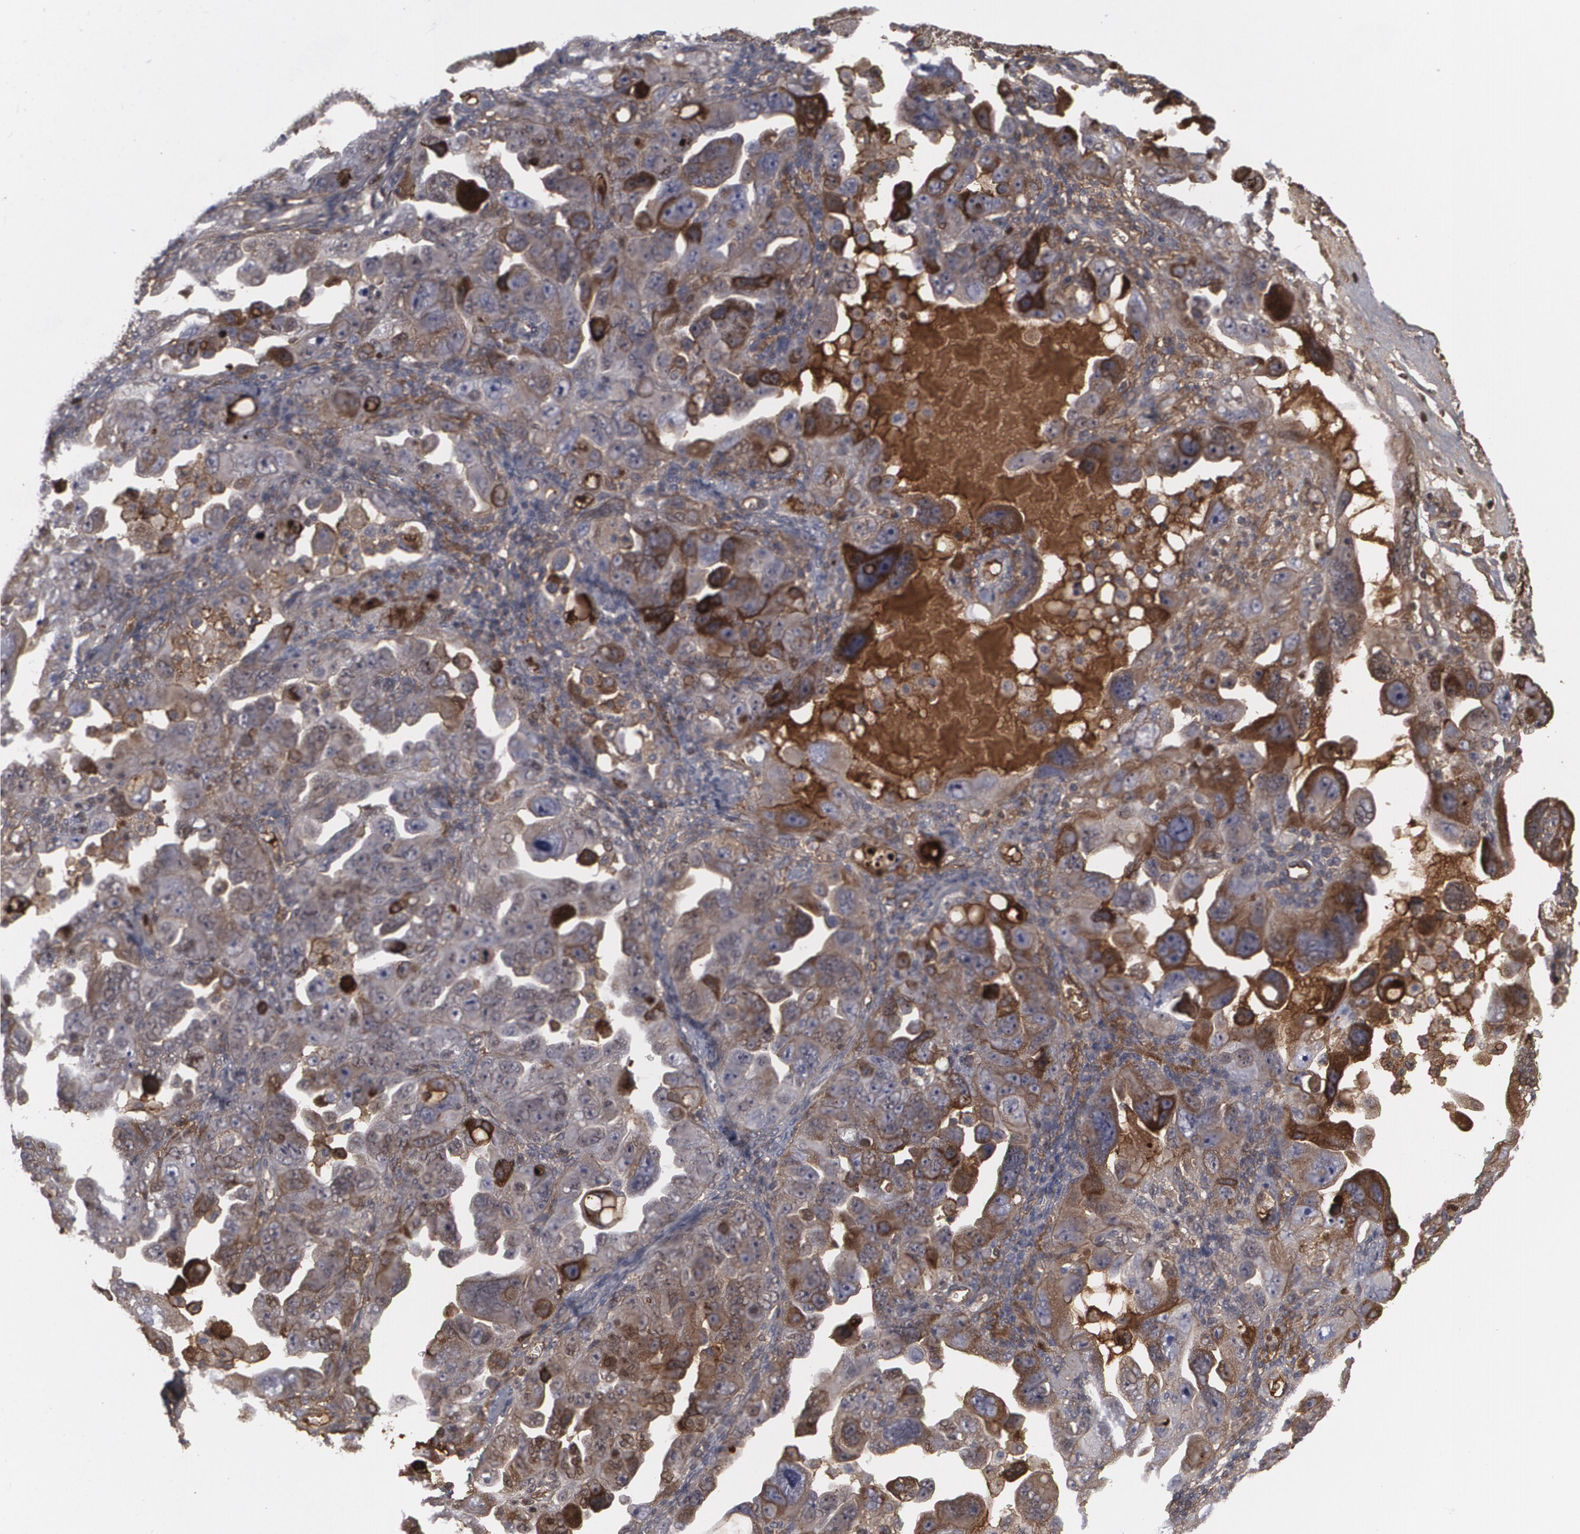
{"staining": {"intensity": "weak", "quantity": "25%-75%", "location": "cytoplasmic/membranous"}, "tissue": "ovarian cancer", "cell_type": "Tumor cells", "image_type": "cancer", "snomed": [{"axis": "morphology", "description": "Cystadenocarcinoma, mucinous, NOS"}, {"axis": "topography", "description": "Ovary"}], "caption": "This image reveals ovarian cancer (mucinous cystadenocarcinoma) stained with IHC to label a protein in brown. The cytoplasmic/membranous of tumor cells show weak positivity for the protein. Nuclei are counter-stained blue.", "gene": "LRG1", "patient": {"sex": "female", "age": 57}}